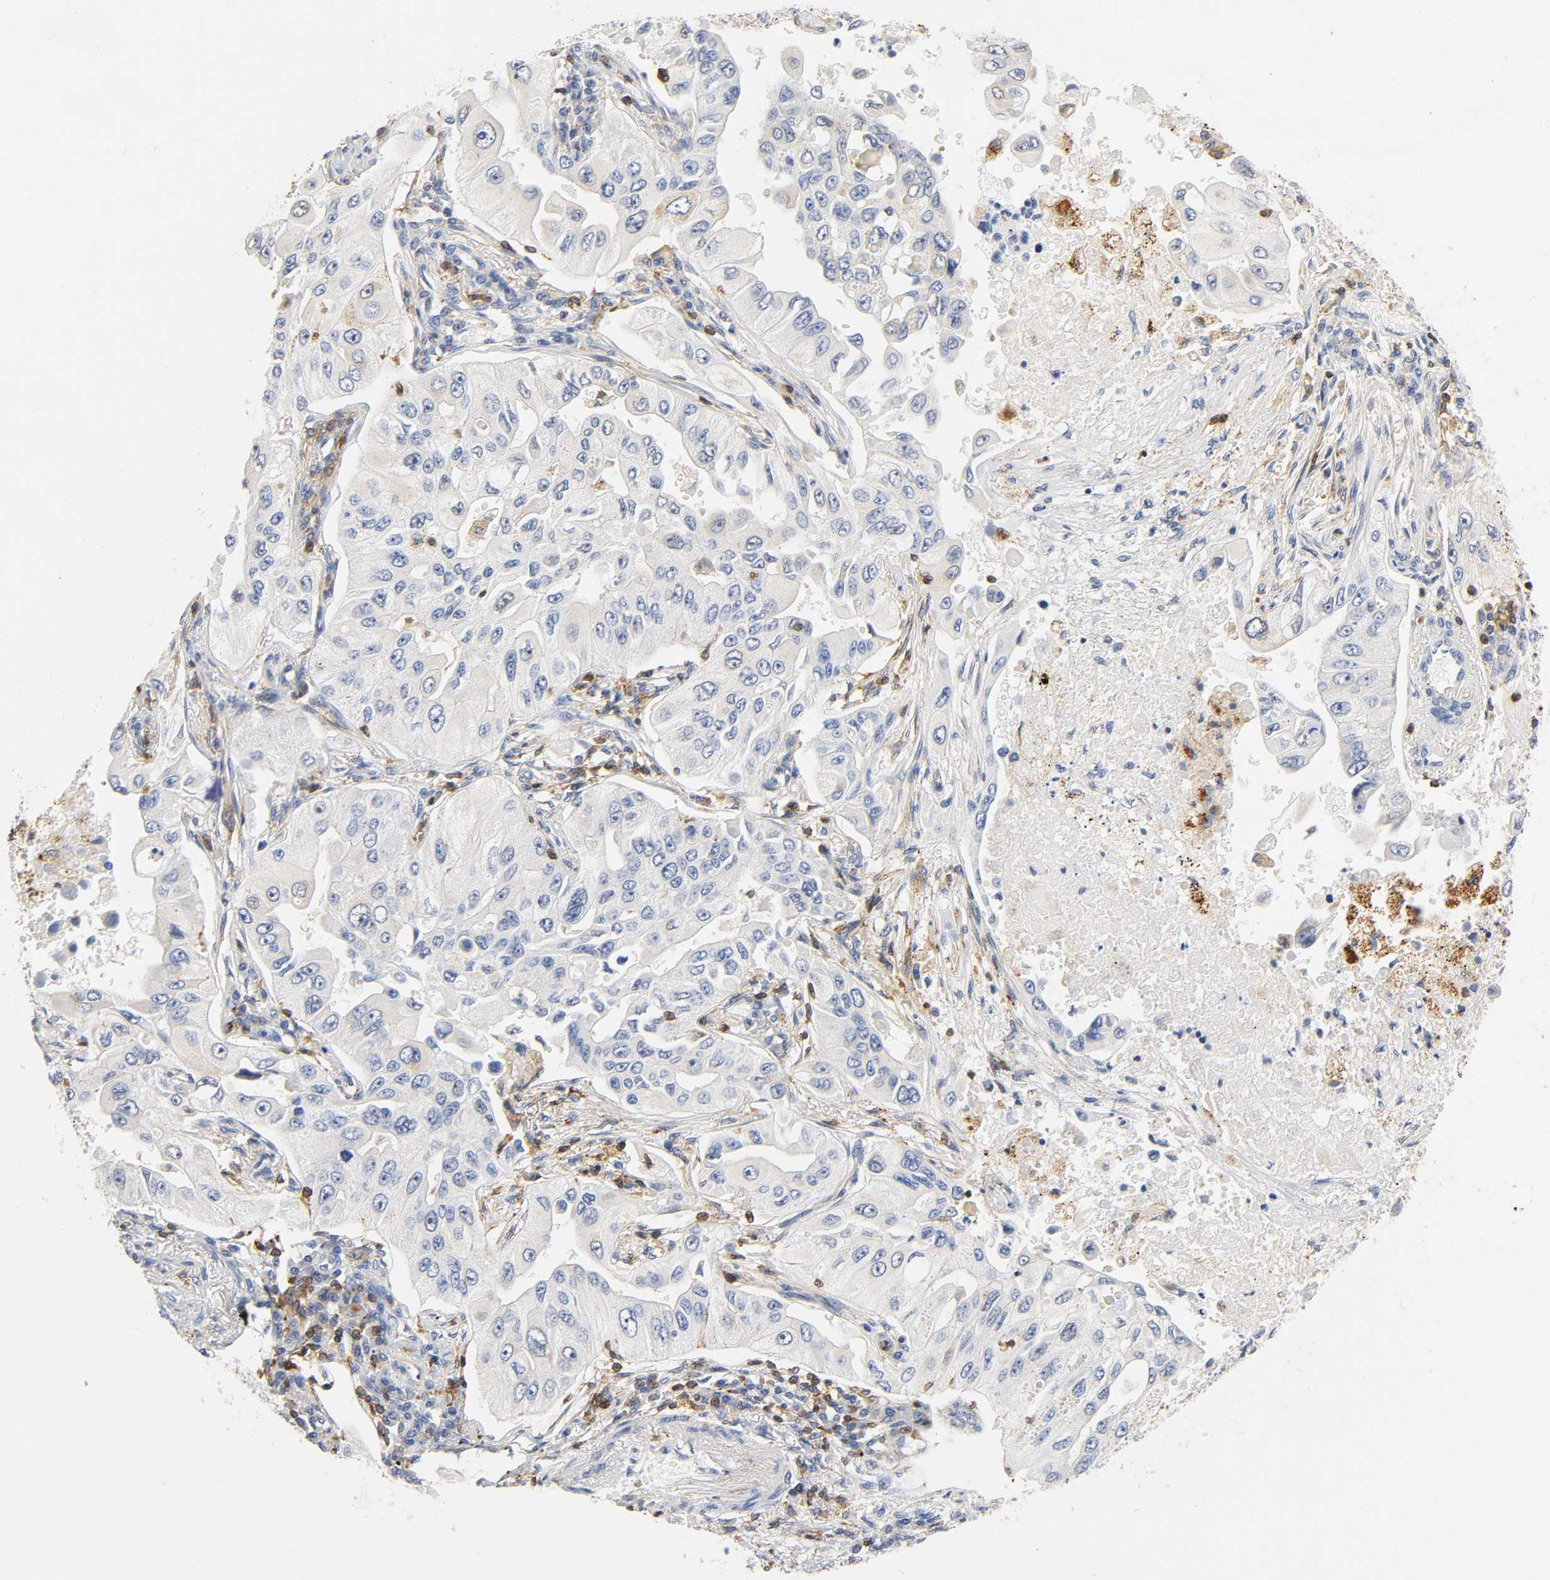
{"staining": {"intensity": "negative", "quantity": "none", "location": "none"}, "tissue": "lung cancer", "cell_type": "Tumor cells", "image_type": "cancer", "snomed": [{"axis": "morphology", "description": "Adenocarcinoma, NOS"}, {"axis": "topography", "description": "Lung"}], "caption": "The photomicrograph displays no staining of tumor cells in lung adenocarcinoma.", "gene": "UCKL1", "patient": {"sex": "male", "age": 84}}